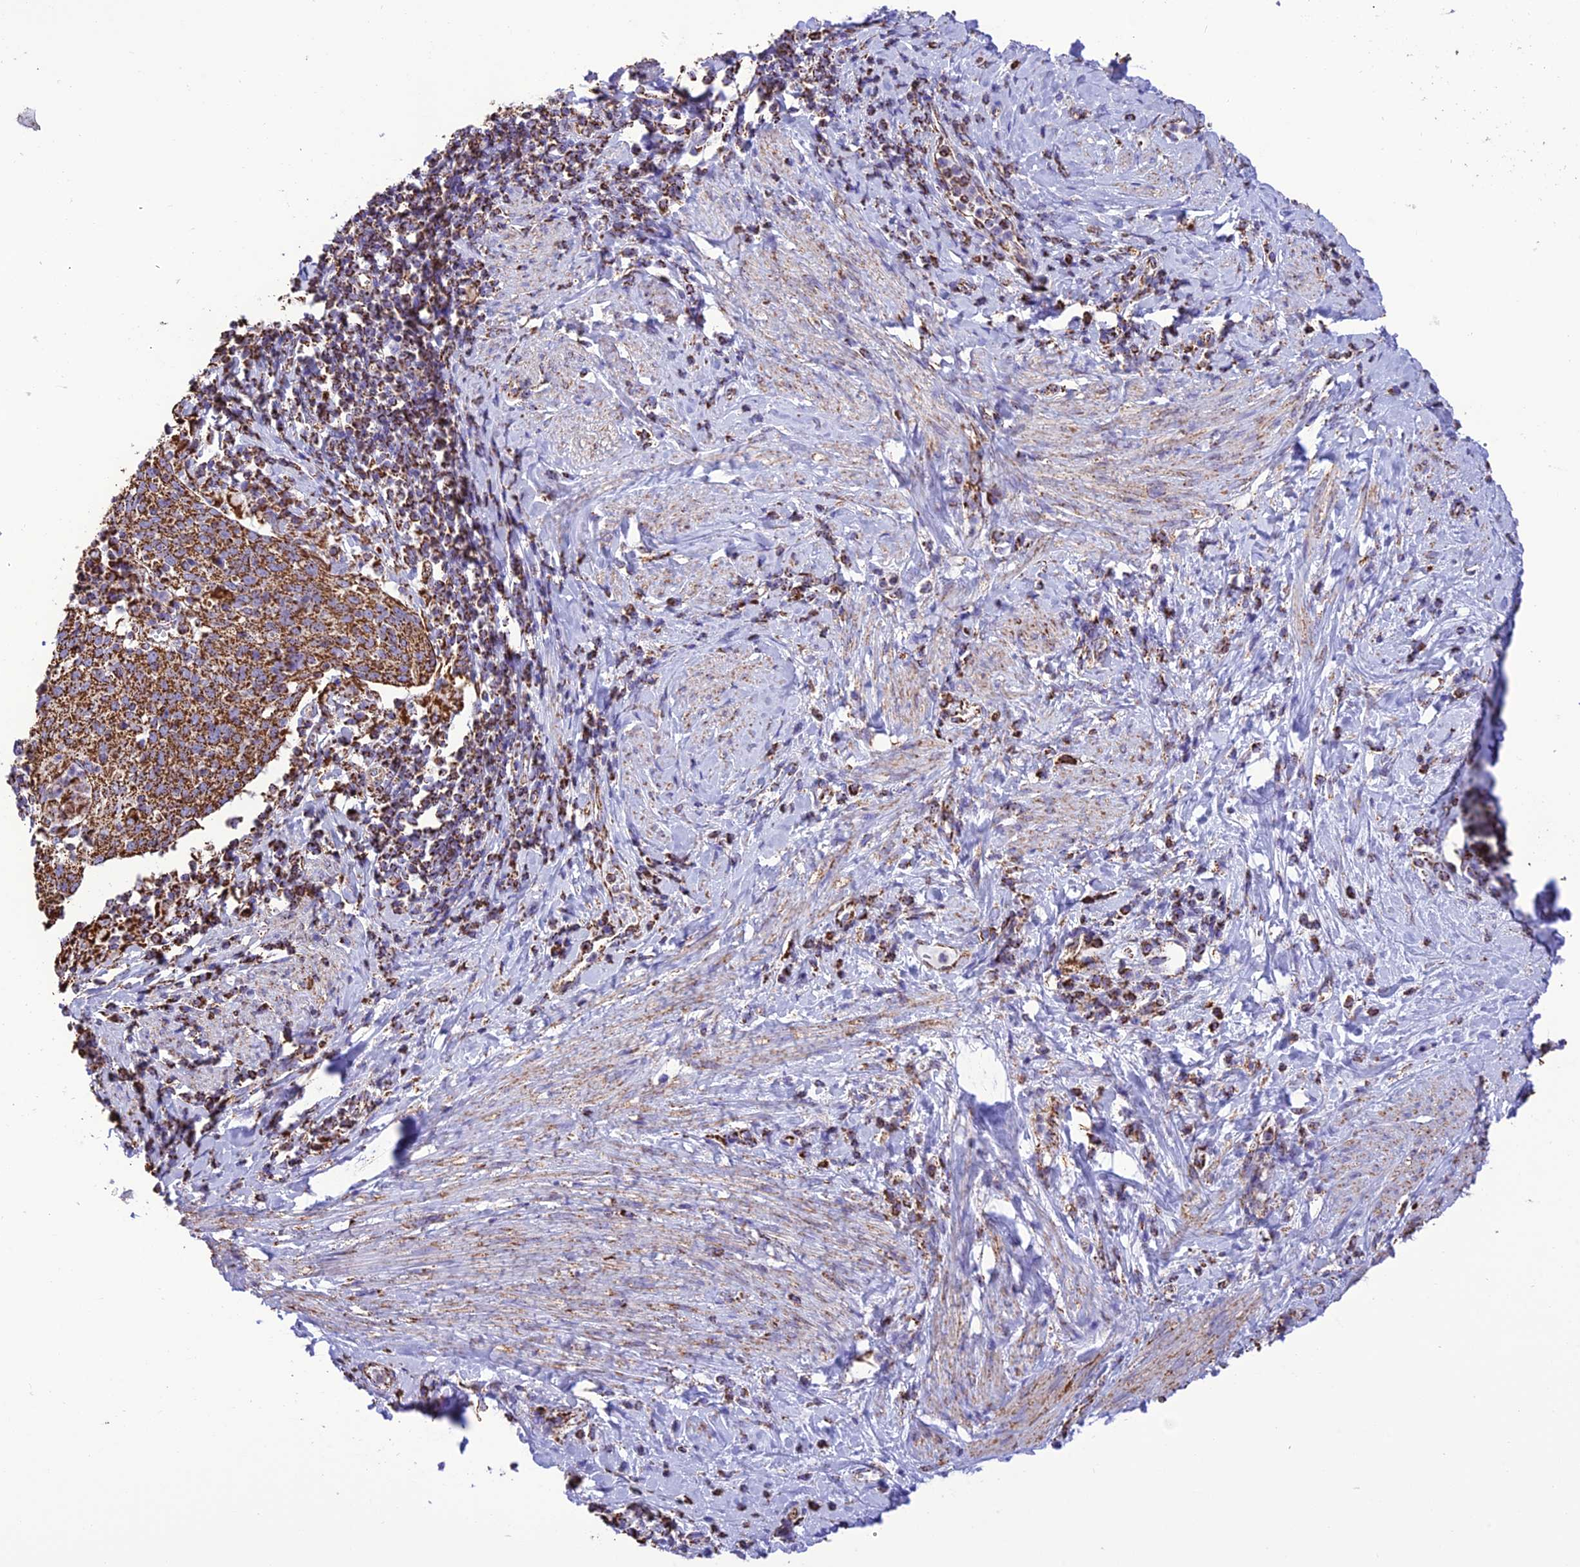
{"staining": {"intensity": "strong", "quantity": ">75%", "location": "cytoplasmic/membranous"}, "tissue": "cervical cancer", "cell_type": "Tumor cells", "image_type": "cancer", "snomed": [{"axis": "morphology", "description": "Squamous cell carcinoma, NOS"}, {"axis": "topography", "description": "Cervix"}], "caption": "Tumor cells demonstrate high levels of strong cytoplasmic/membranous expression in about >75% of cells in human cervical squamous cell carcinoma.", "gene": "NDUFAF1", "patient": {"sex": "female", "age": 52}}